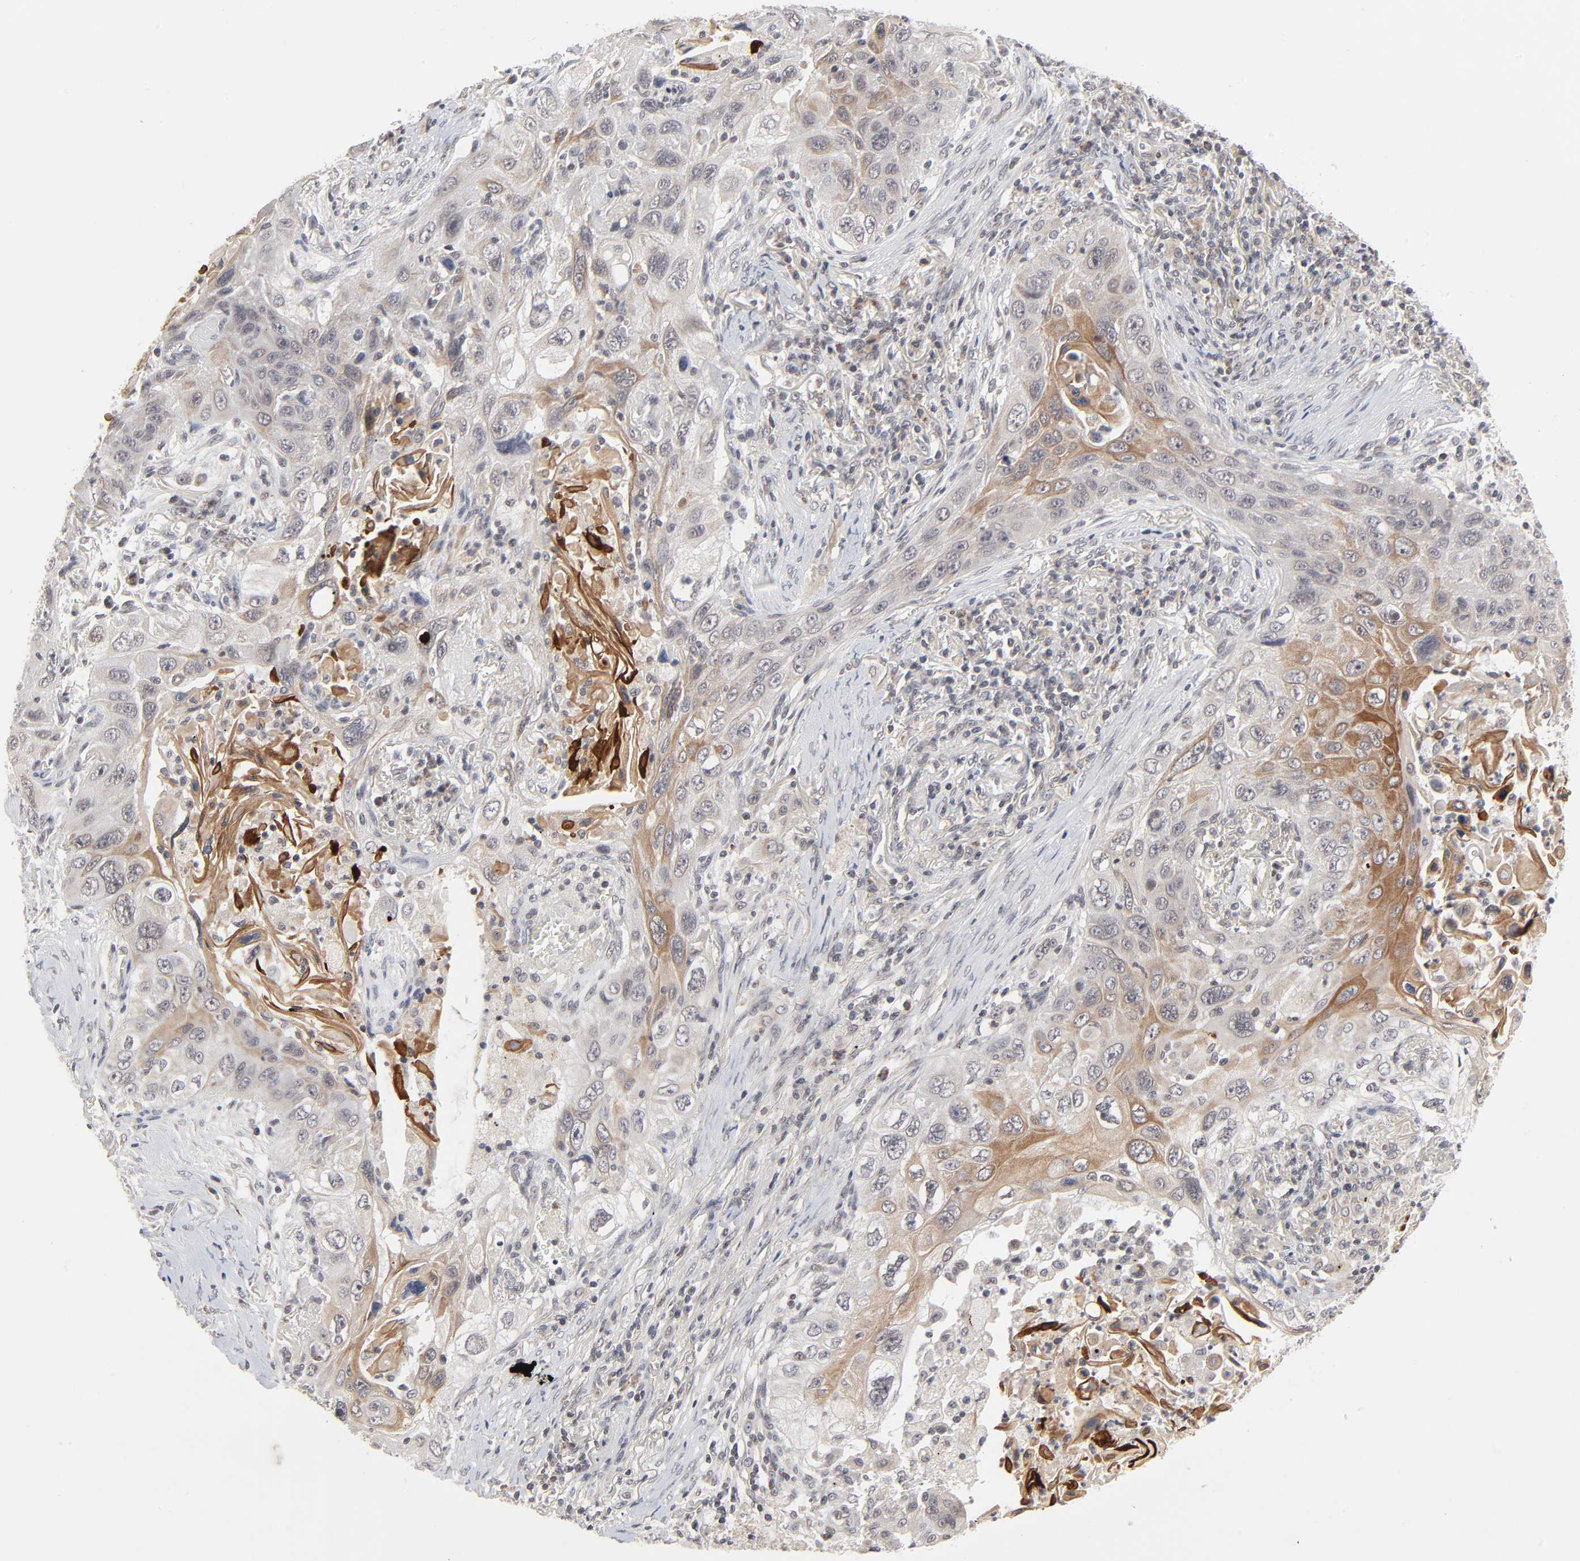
{"staining": {"intensity": "moderate", "quantity": "25%-75%", "location": "cytoplasmic/membranous"}, "tissue": "lung cancer", "cell_type": "Tumor cells", "image_type": "cancer", "snomed": [{"axis": "morphology", "description": "Squamous cell carcinoma, NOS"}, {"axis": "topography", "description": "Lung"}], "caption": "Human lung cancer stained with a protein marker exhibits moderate staining in tumor cells.", "gene": "AUH", "patient": {"sex": "female", "age": 67}}